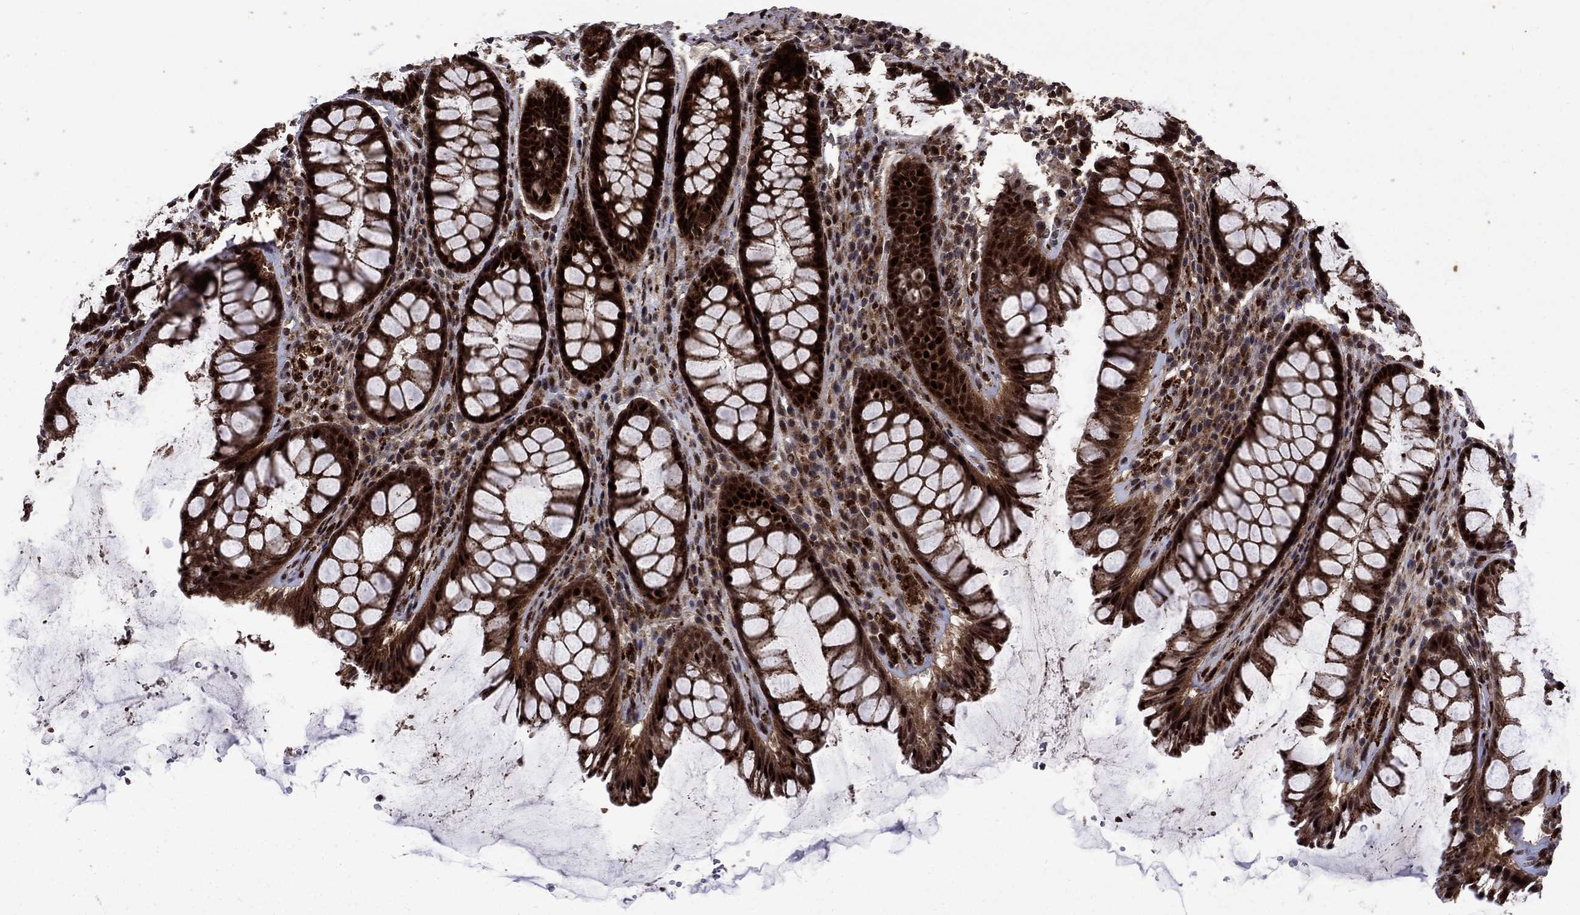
{"staining": {"intensity": "strong", "quantity": ">75%", "location": "cytoplasmic/membranous"}, "tissue": "rectum", "cell_type": "Glandular cells", "image_type": "normal", "snomed": [{"axis": "morphology", "description": "Normal tissue, NOS"}, {"axis": "topography", "description": "Rectum"}], "caption": "Protein staining displays strong cytoplasmic/membranous staining in about >75% of glandular cells in normal rectum. (Stains: DAB in brown, nuclei in blue, Microscopy: brightfield microscopy at high magnification).", "gene": "AGTPBP1", "patient": {"sex": "male", "age": 72}}